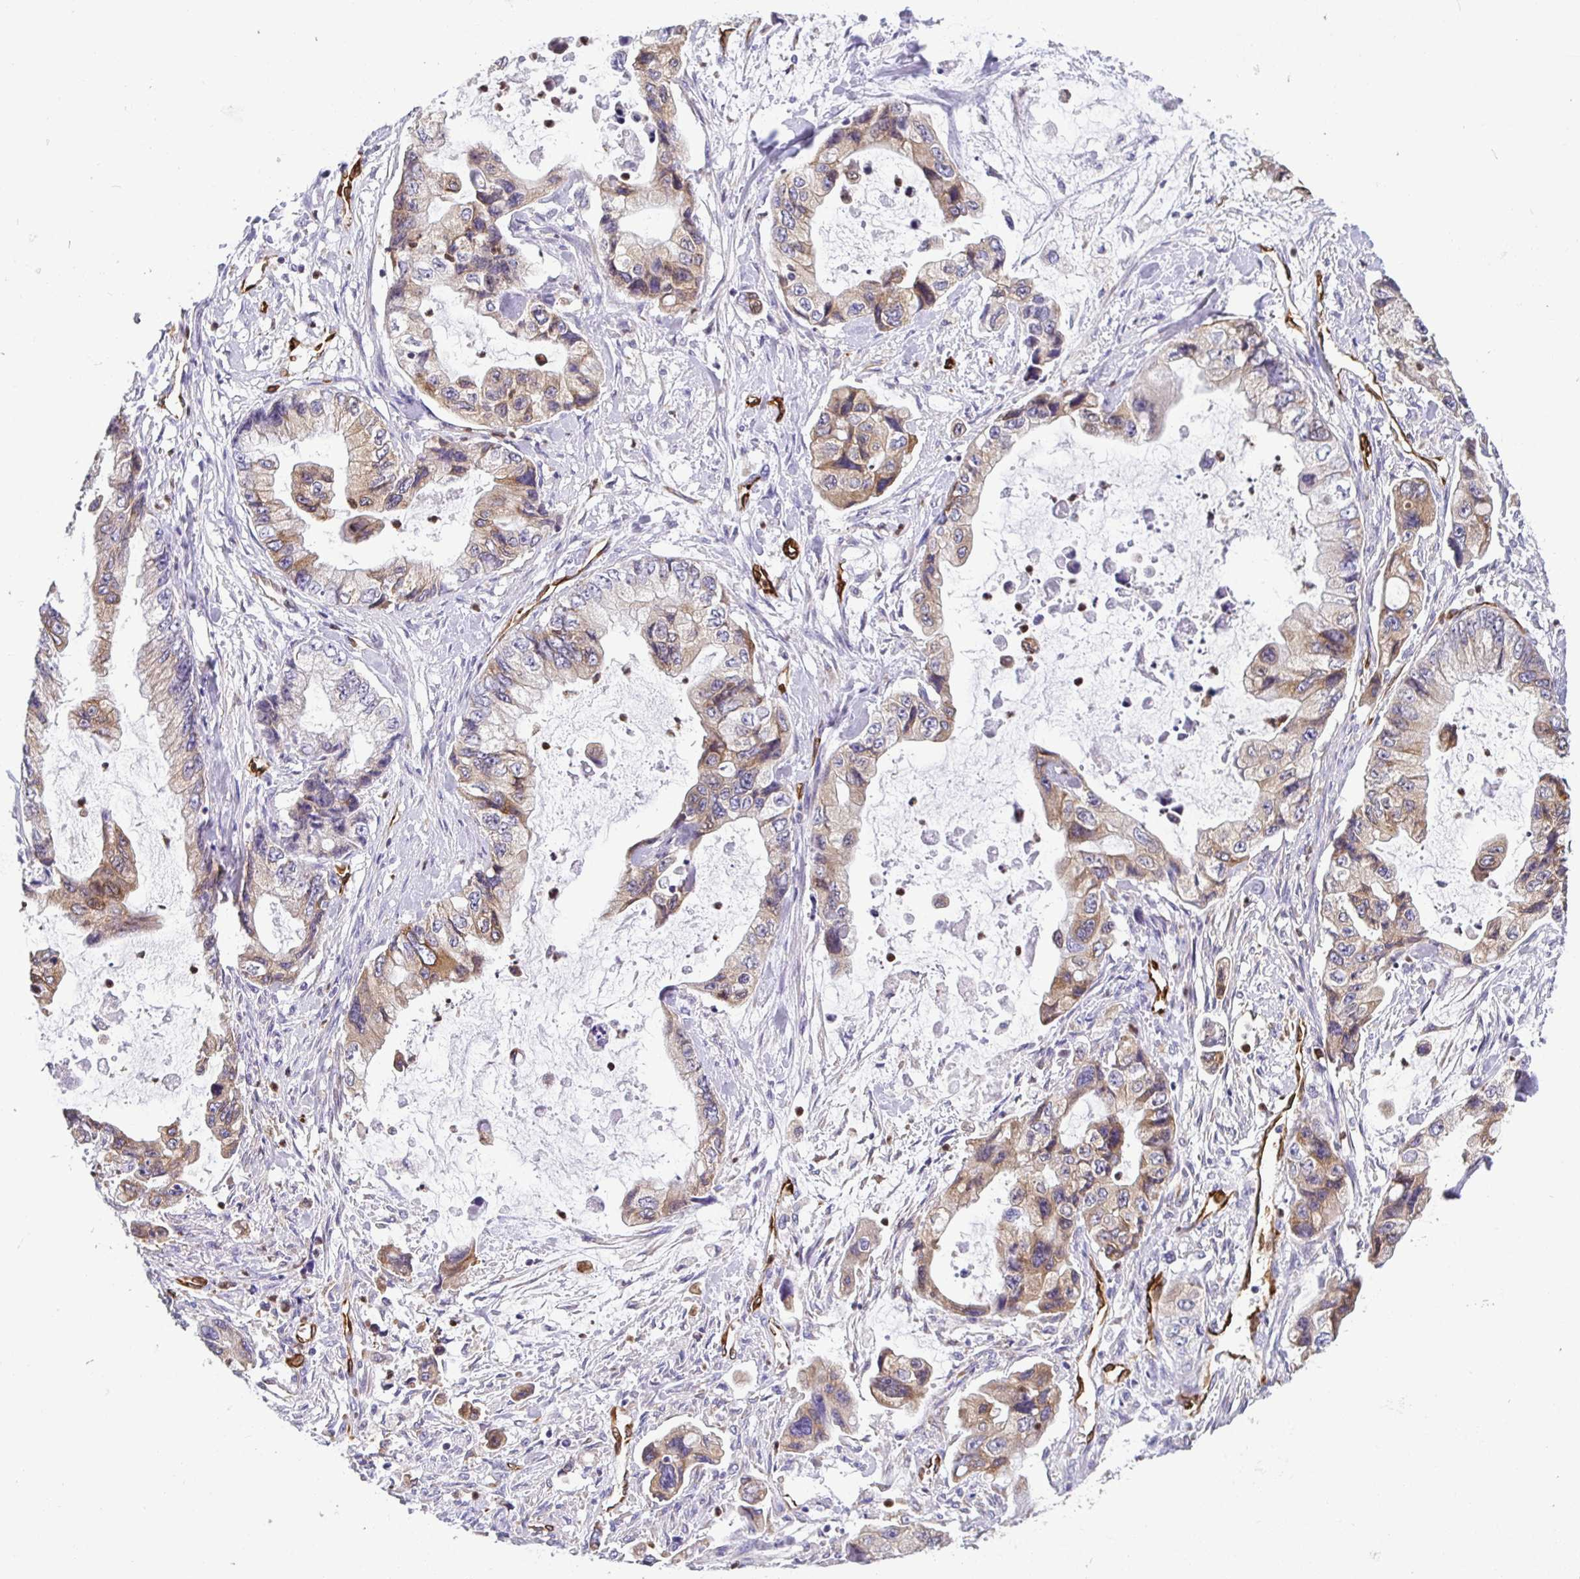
{"staining": {"intensity": "moderate", "quantity": "25%-75%", "location": "cytoplasmic/membranous"}, "tissue": "stomach cancer", "cell_type": "Tumor cells", "image_type": "cancer", "snomed": [{"axis": "morphology", "description": "Adenocarcinoma, NOS"}, {"axis": "topography", "description": "Pancreas"}, {"axis": "topography", "description": "Stomach, upper"}, {"axis": "topography", "description": "Stomach"}], "caption": "Adenocarcinoma (stomach) tissue displays moderate cytoplasmic/membranous positivity in approximately 25%-75% of tumor cells", "gene": "TP53I11", "patient": {"sex": "male", "age": 77}}